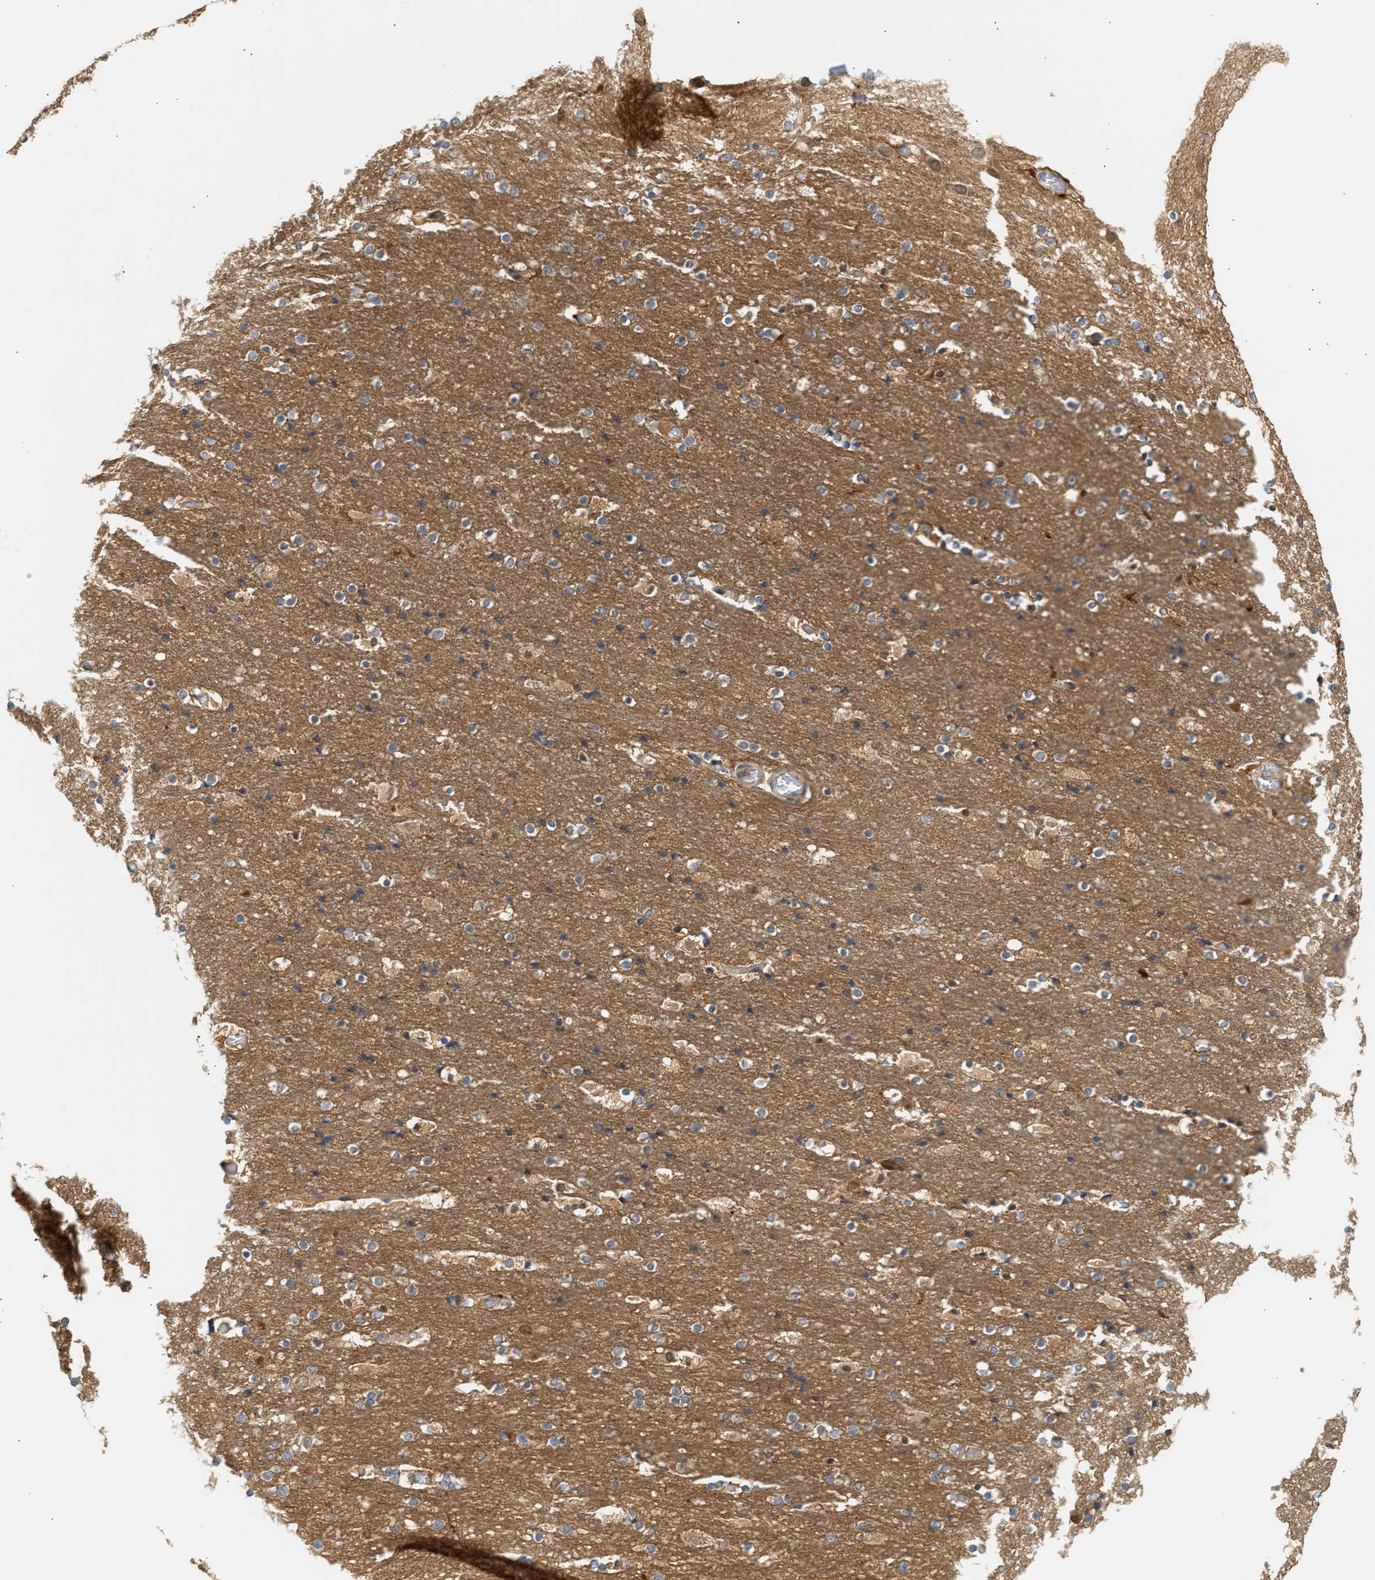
{"staining": {"intensity": "weak", "quantity": "<25%", "location": "cytoplasmic/membranous"}, "tissue": "cerebral cortex", "cell_type": "Endothelial cells", "image_type": "normal", "snomed": [{"axis": "morphology", "description": "Normal tissue, NOS"}, {"axis": "topography", "description": "Cerebral cortex"}], "caption": "A histopathology image of human cerebral cortex is negative for staining in endothelial cells. Nuclei are stained in blue.", "gene": "PAFAH1B1", "patient": {"sex": "male", "age": 57}}